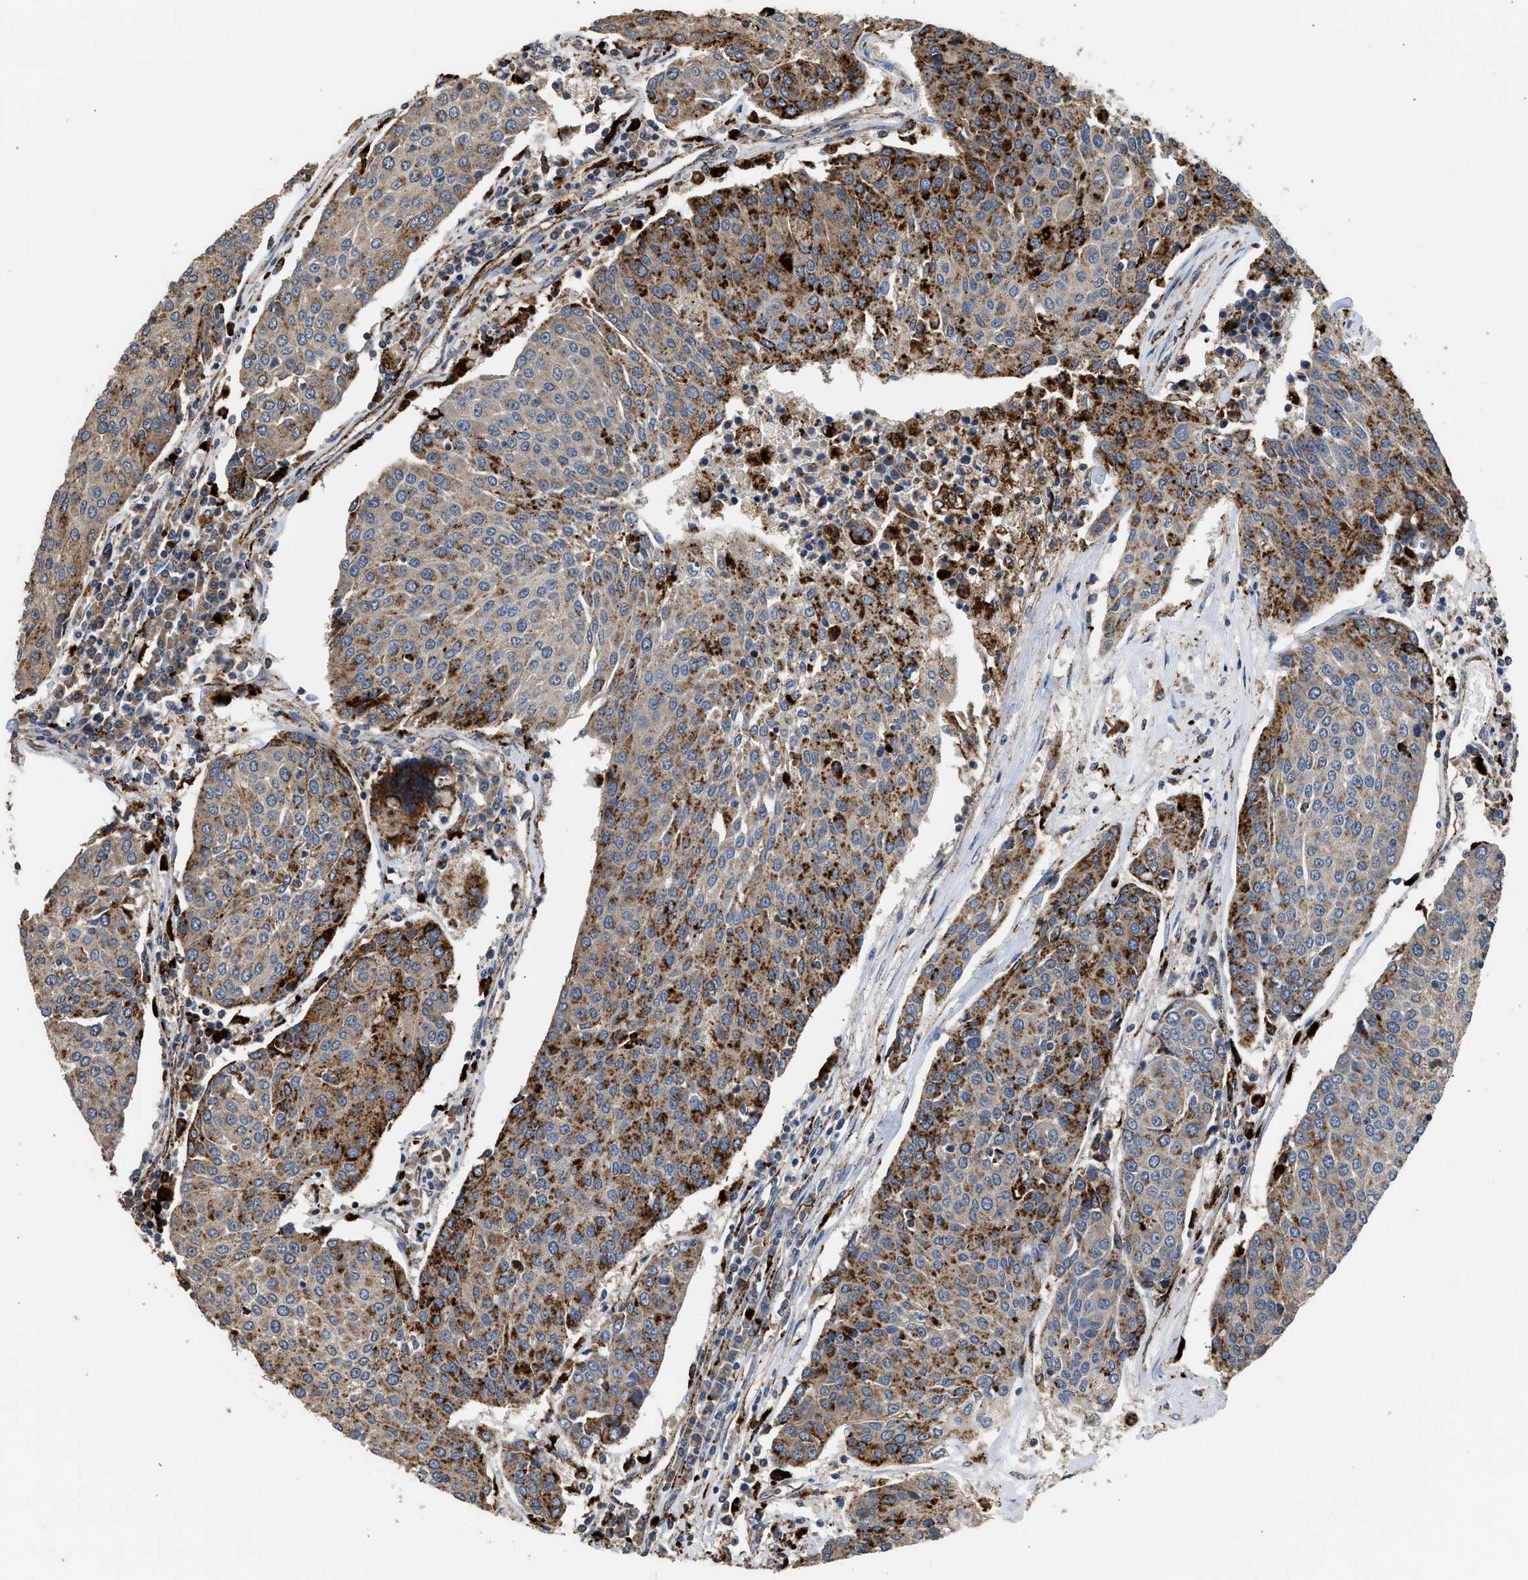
{"staining": {"intensity": "moderate", "quantity": ">75%", "location": "cytoplasmic/membranous"}, "tissue": "urothelial cancer", "cell_type": "Tumor cells", "image_type": "cancer", "snomed": [{"axis": "morphology", "description": "Urothelial carcinoma, High grade"}, {"axis": "topography", "description": "Urinary bladder"}], "caption": "Immunohistochemical staining of human high-grade urothelial carcinoma reveals moderate cytoplasmic/membranous protein expression in approximately >75% of tumor cells. (IHC, brightfield microscopy, high magnification).", "gene": "CTSV", "patient": {"sex": "female", "age": 85}}